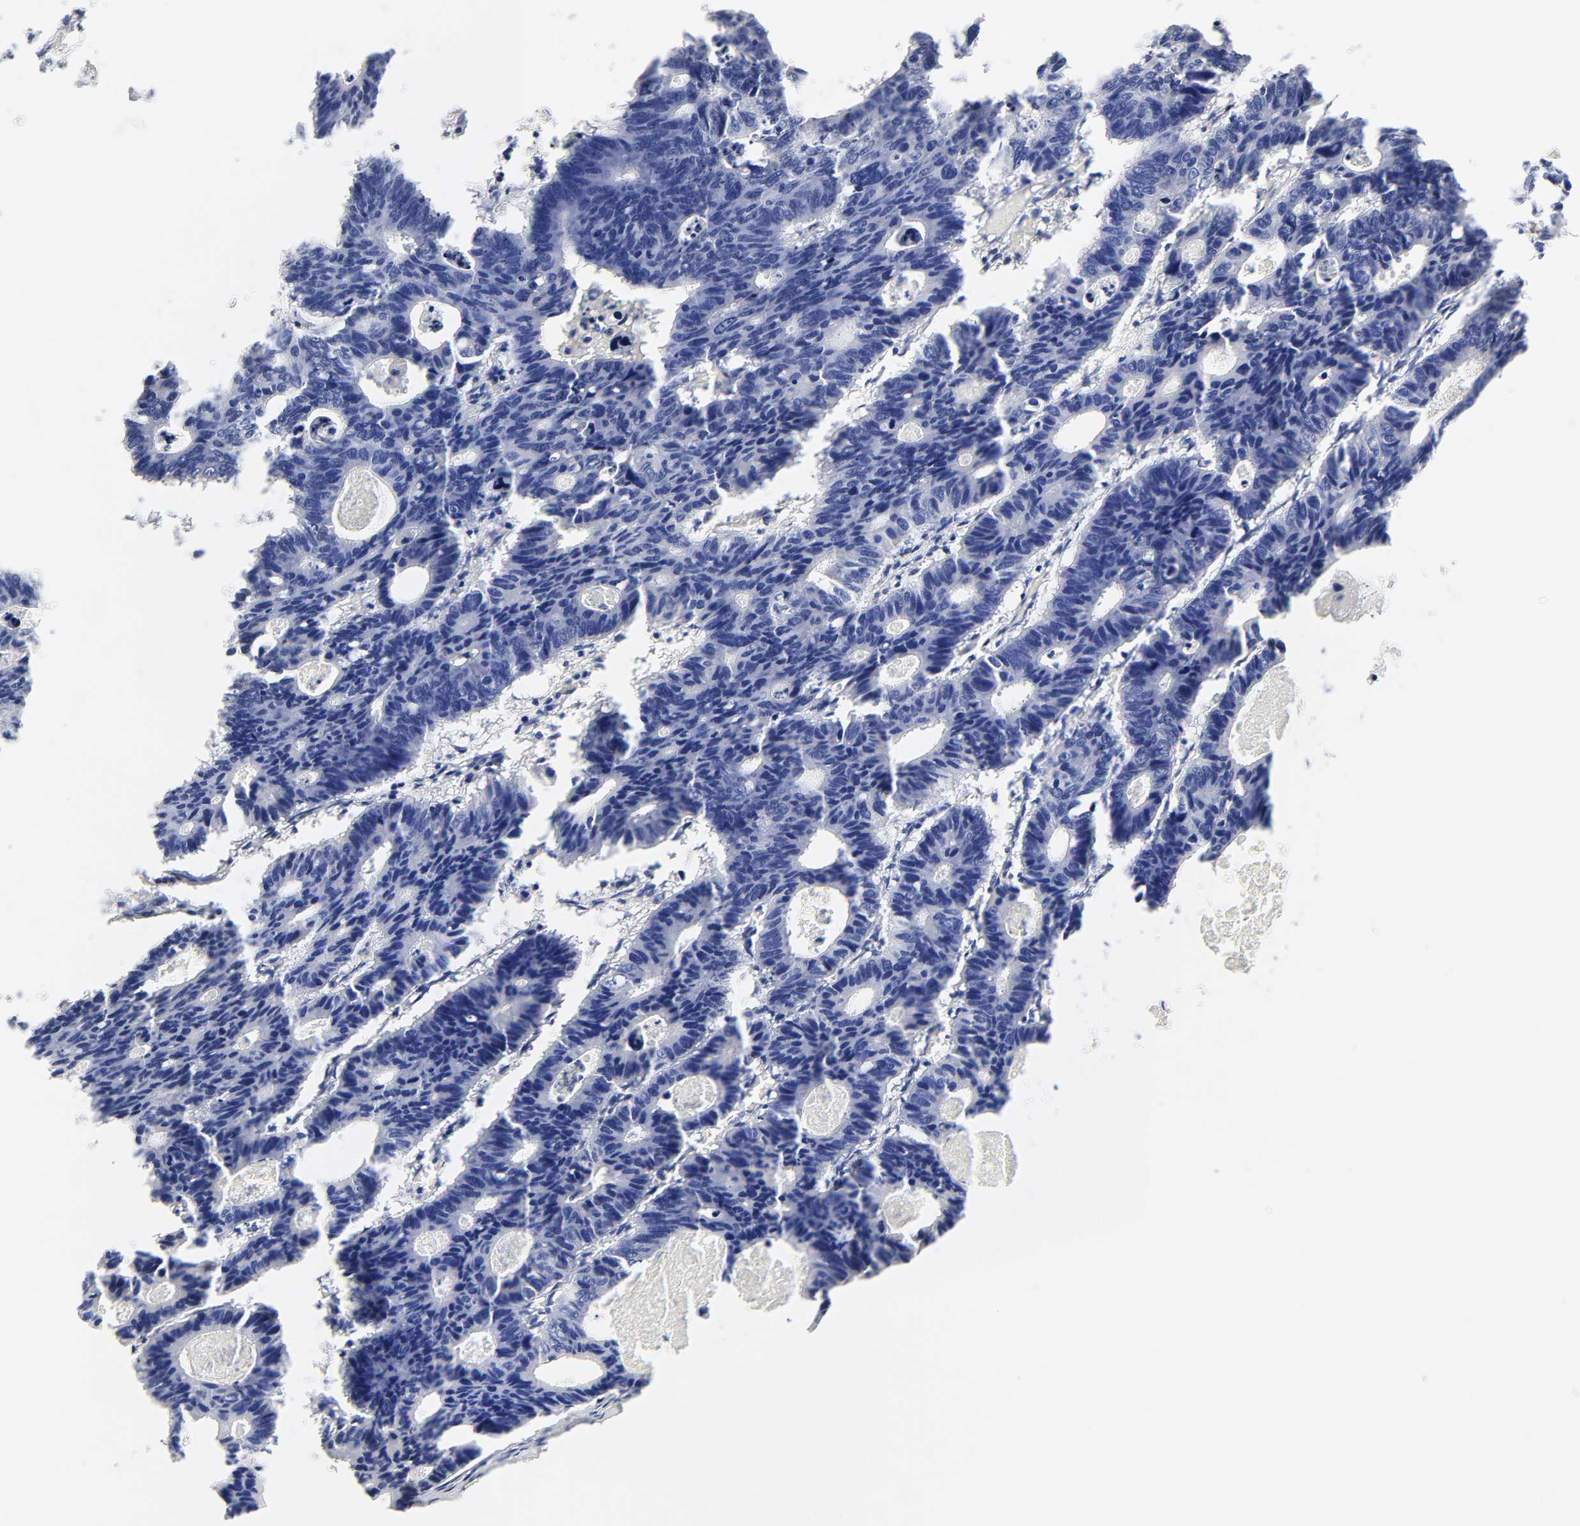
{"staining": {"intensity": "negative", "quantity": "none", "location": "none"}, "tissue": "colorectal cancer", "cell_type": "Tumor cells", "image_type": "cancer", "snomed": [{"axis": "morphology", "description": "Adenocarcinoma, NOS"}, {"axis": "topography", "description": "Colon"}], "caption": "This image is of colorectal adenocarcinoma stained with IHC to label a protein in brown with the nuclei are counter-stained blue. There is no positivity in tumor cells.", "gene": "SLCO1B3", "patient": {"sex": "female", "age": 55}}